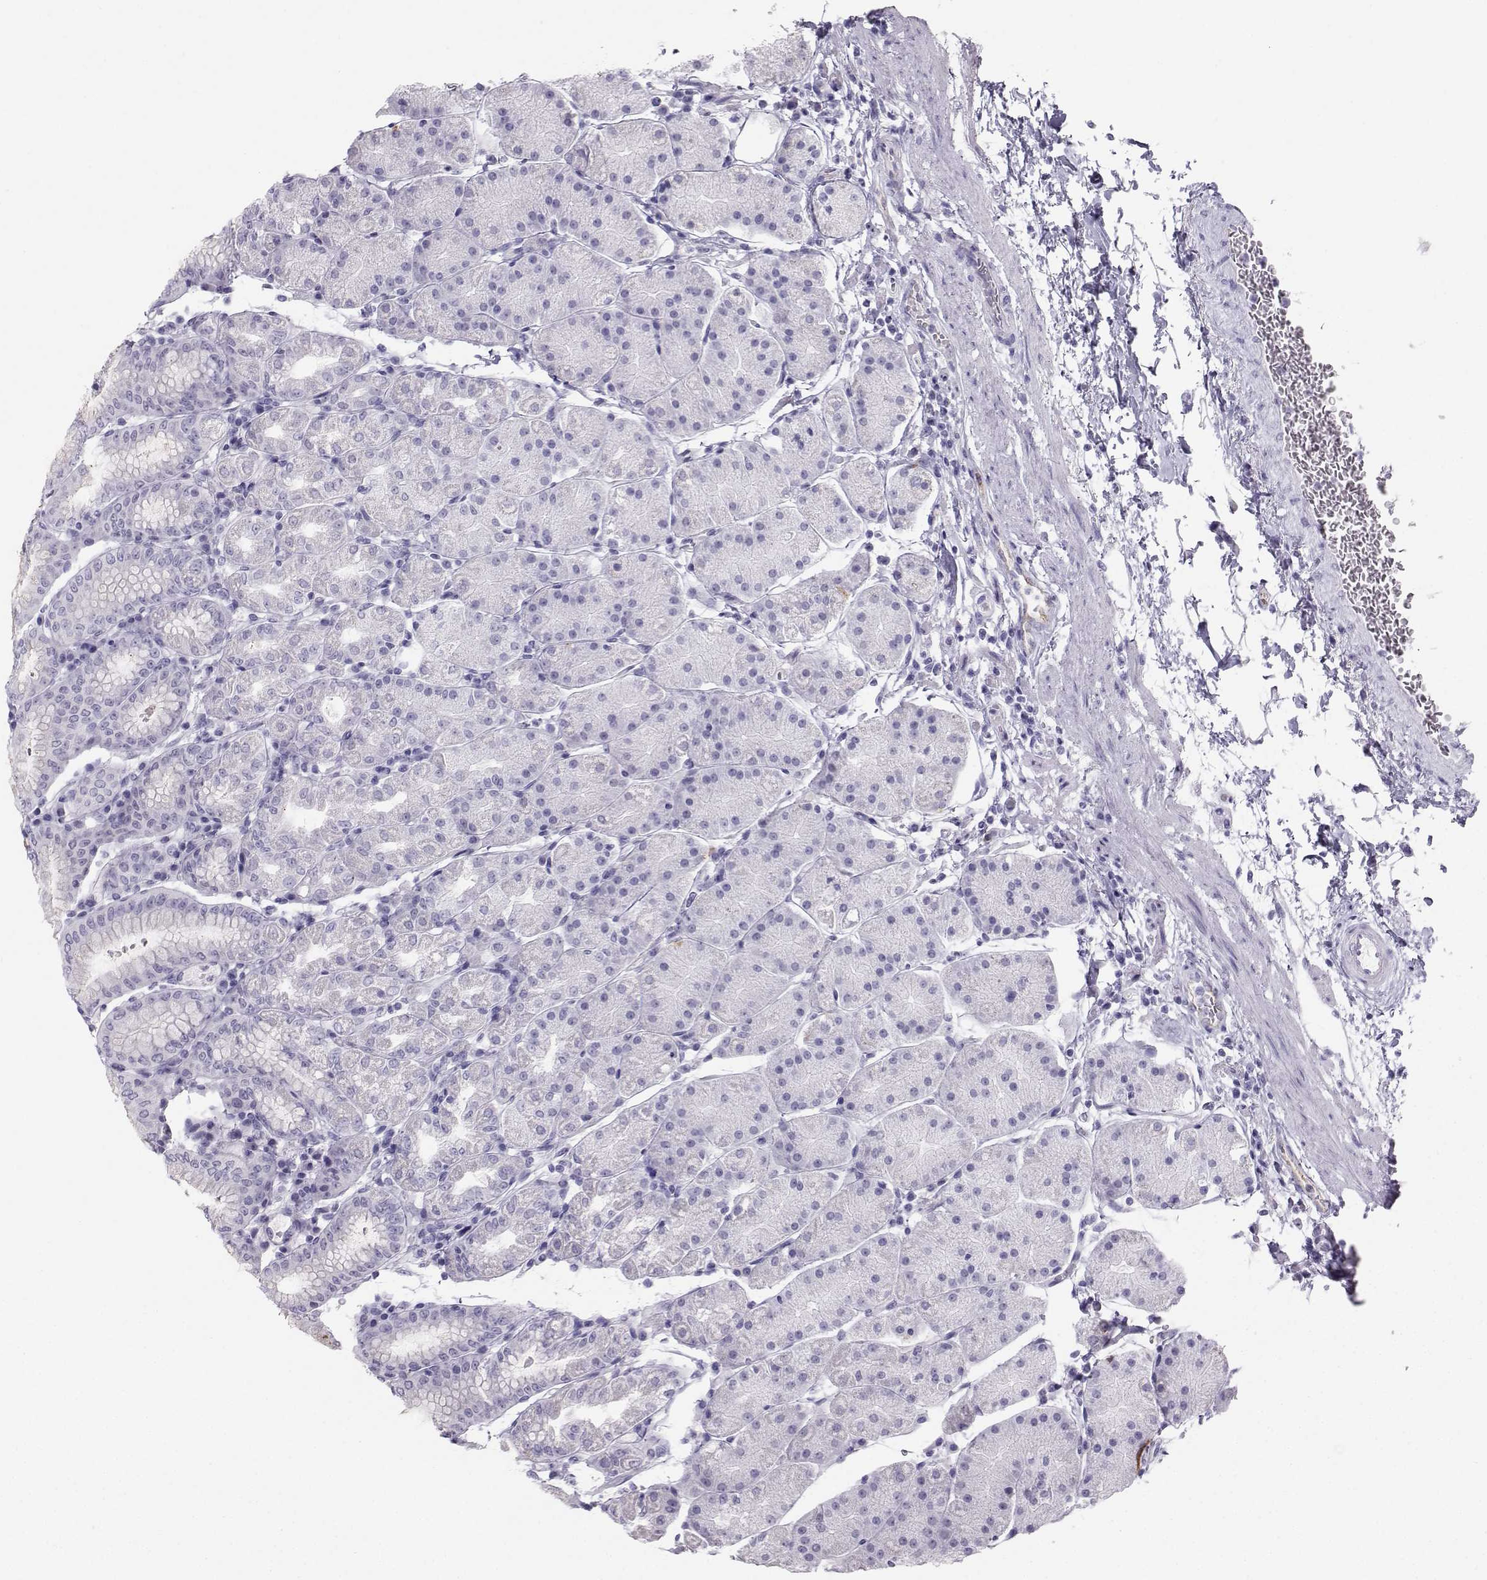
{"staining": {"intensity": "negative", "quantity": "none", "location": "none"}, "tissue": "stomach", "cell_type": "Glandular cells", "image_type": "normal", "snomed": [{"axis": "morphology", "description": "Normal tissue, NOS"}, {"axis": "topography", "description": "Stomach"}], "caption": "DAB immunohistochemical staining of normal stomach demonstrates no significant expression in glandular cells. The staining was performed using DAB to visualize the protein expression in brown, while the nuclei were stained in blue with hematoxylin (Magnification: 20x).", "gene": "IQCD", "patient": {"sex": "male", "age": 54}}